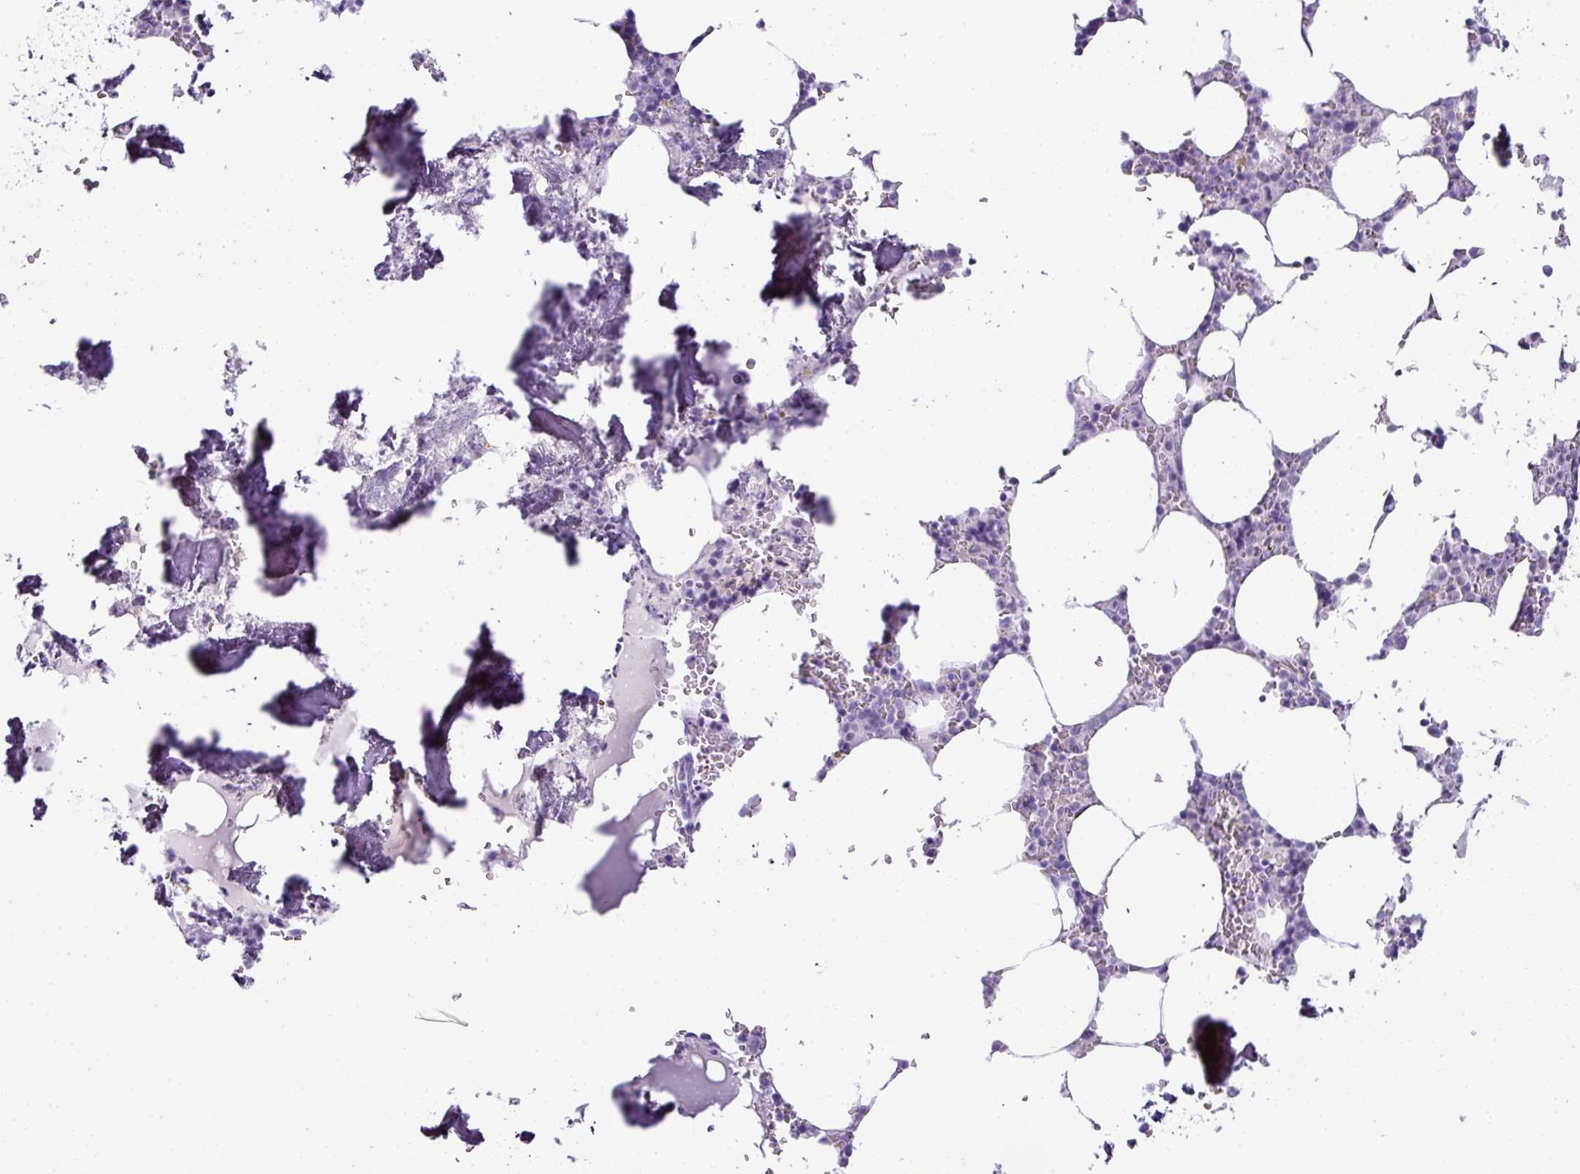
{"staining": {"intensity": "moderate", "quantity": "<25%", "location": "nuclear"}, "tissue": "bone marrow", "cell_type": "Hematopoietic cells", "image_type": "normal", "snomed": [{"axis": "morphology", "description": "Normal tissue, NOS"}, {"axis": "topography", "description": "Bone marrow"}], "caption": "Immunohistochemistry (IHC) histopathology image of benign bone marrow: bone marrow stained using immunohistochemistry displays low levels of moderate protein expression localized specifically in the nuclear of hematopoietic cells, appearing as a nuclear brown color.", "gene": "BCL11A", "patient": {"sex": "male", "age": 64}}